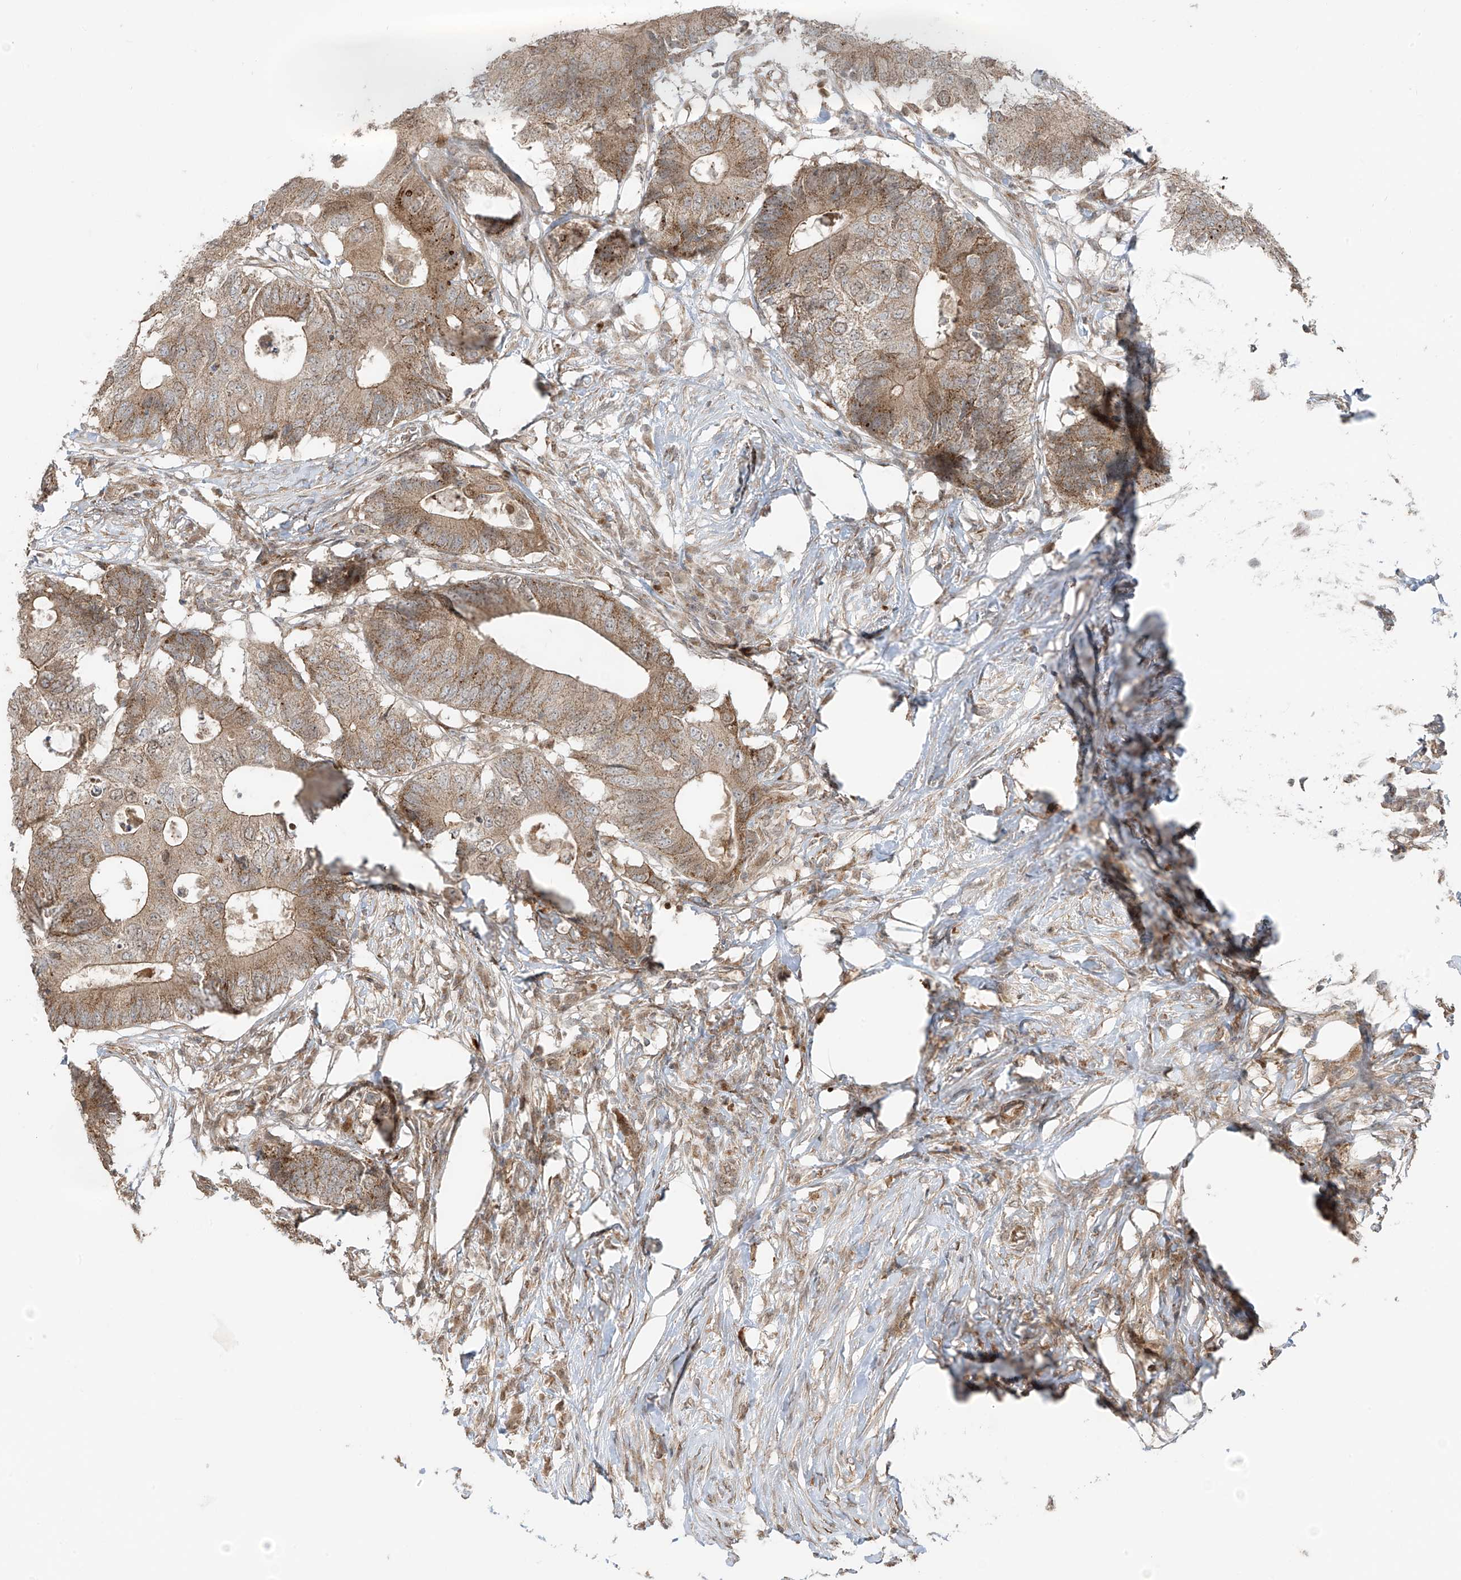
{"staining": {"intensity": "moderate", "quantity": ">75%", "location": "cytoplasmic/membranous"}, "tissue": "colorectal cancer", "cell_type": "Tumor cells", "image_type": "cancer", "snomed": [{"axis": "morphology", "description": "Adenocarcinoma, NOS"}, {"axis": "topography", "description": "Colon"}], "caption": "A brown stain highlights moderate cytoplasmic/membranous staining of a protein in colorectal cancer tumor cells. (IHC, brightfield microscopy, high magnification).", "gene": "PDE11A", "patient": {"sex": "male", "age": 71}}